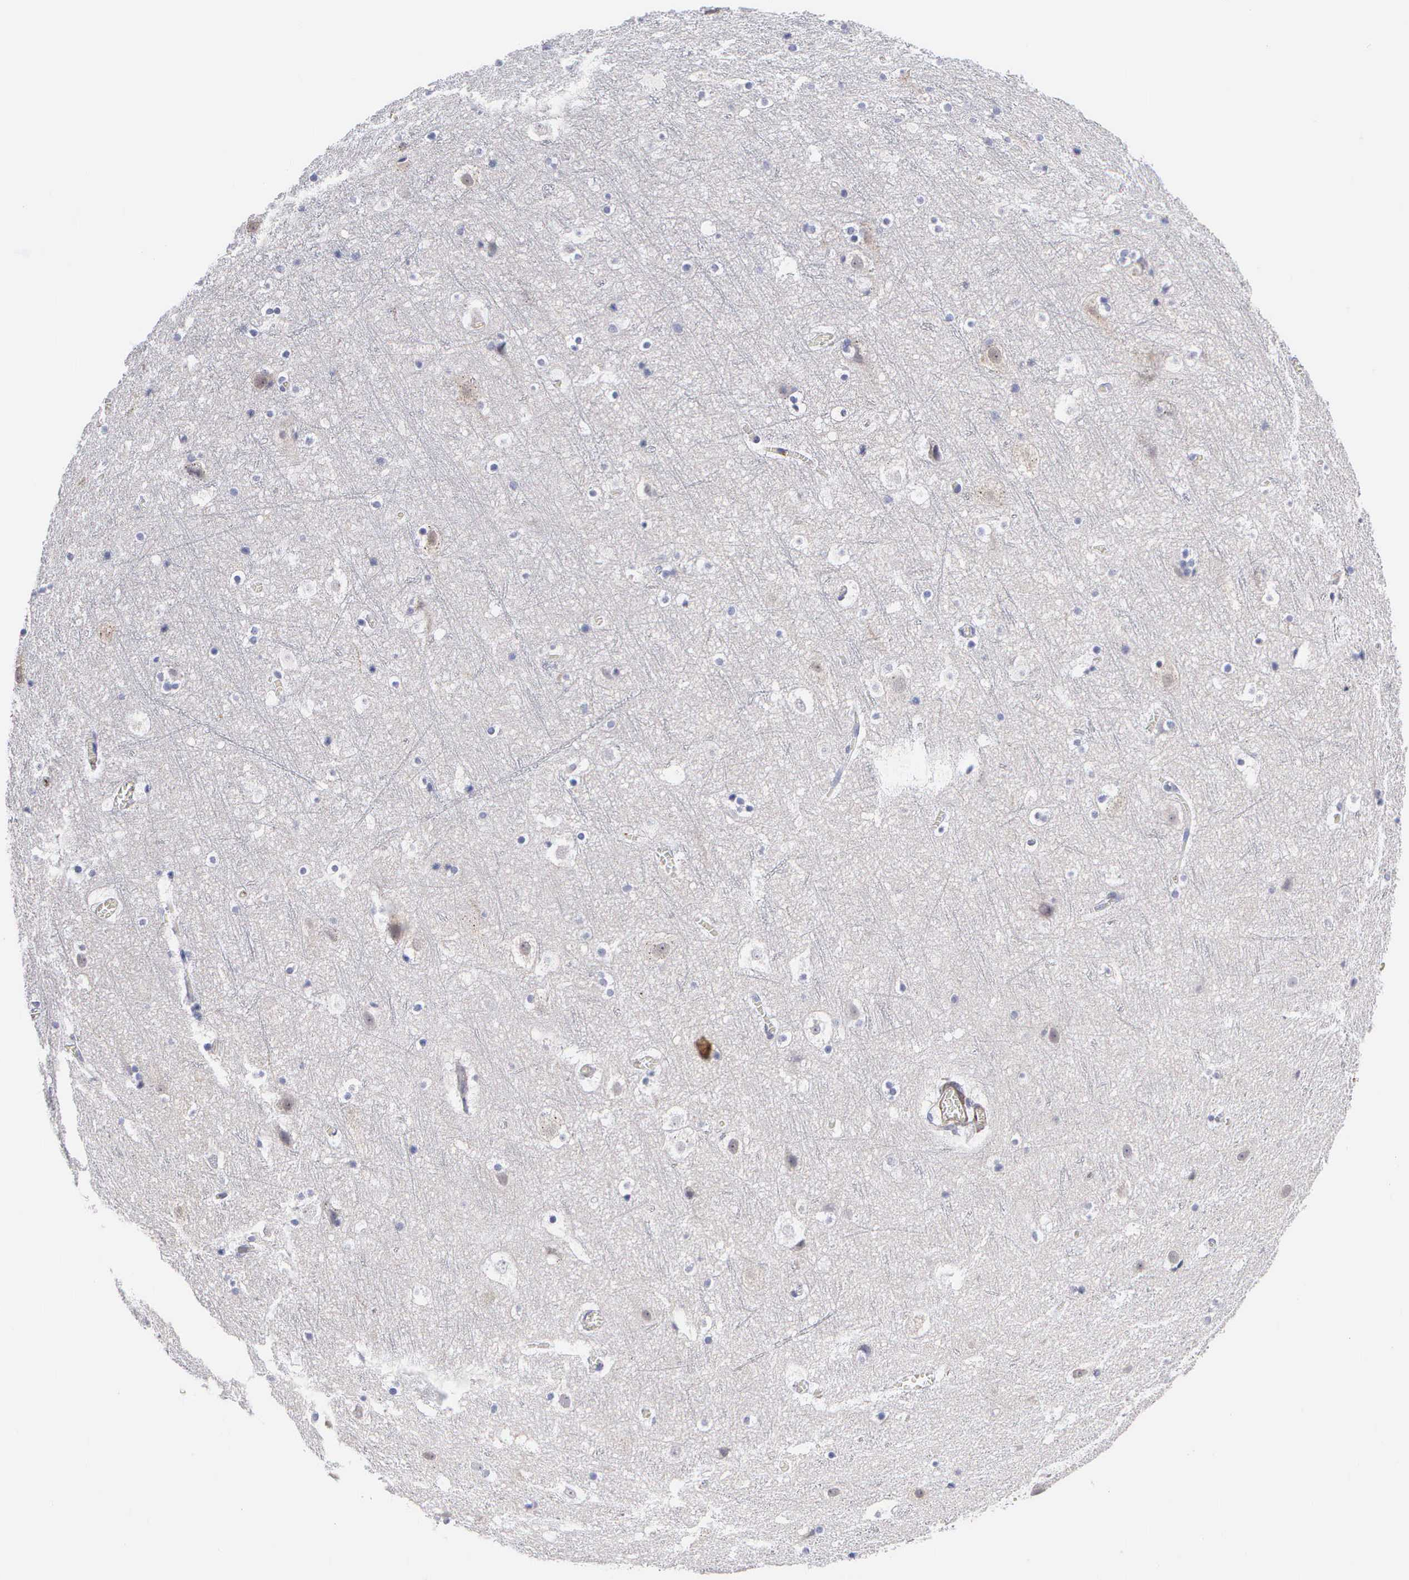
{"staining": {"intensity": "negative", "quantity": "none", "location": "none"}, "tissue": "cerebral cortex", "cell_type": "Endothelial cells", "image_type": "normal", "snomed": [{"axis": "morphology", "description": "Normal tissue, NOS"}, {"axis": "topography", "description": "Cerebral cortex"}], "caption": "Endothelial cells are negative for protein expression in normal human cerebral cortex.", "gene": "ELFN2", "patient": {"sex": "male", "age": 45}}